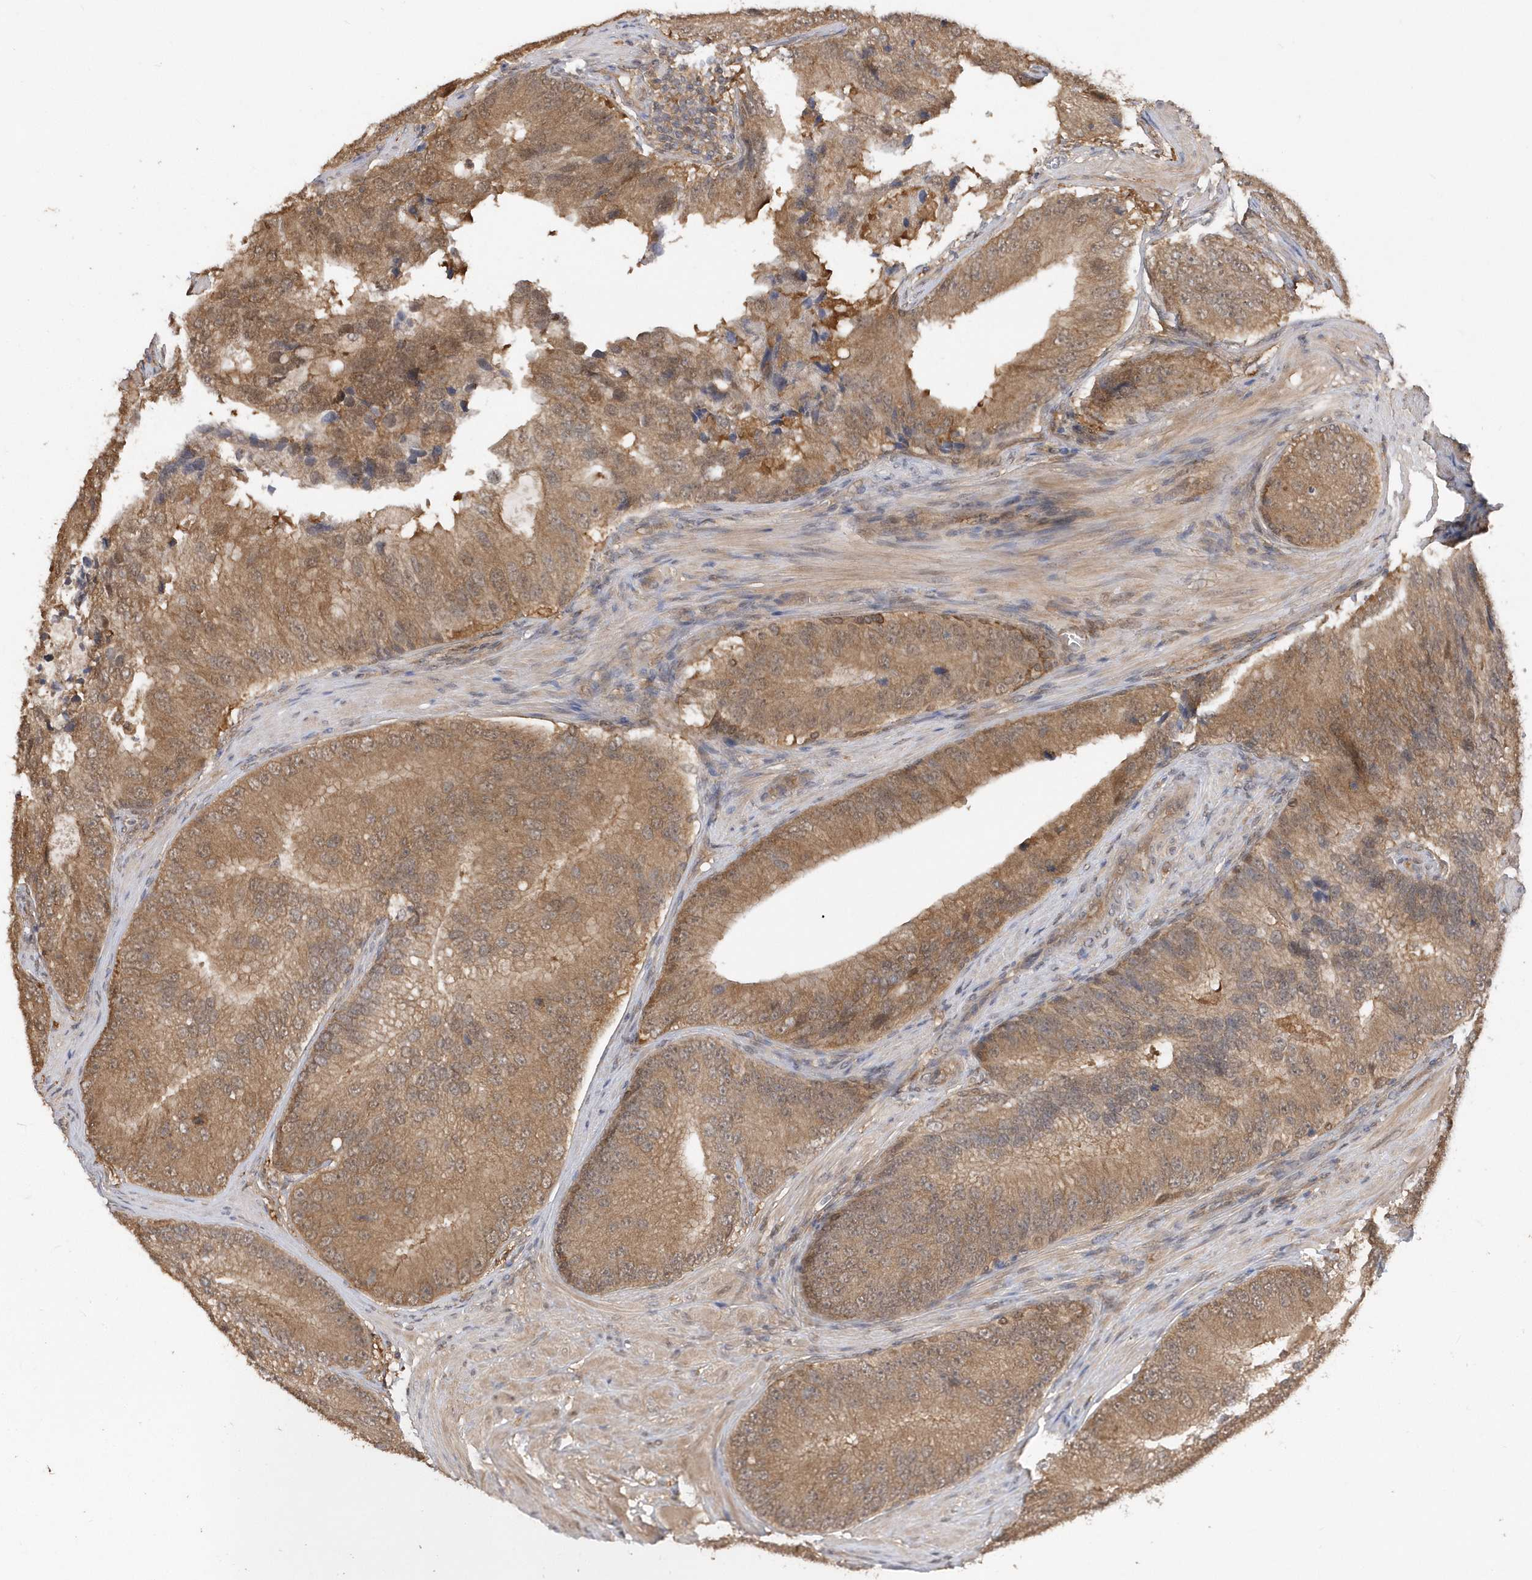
{"staining": {"intensity": "moderate", "quantity": ">75%", "location": "cytoplasmic/membranous"}, "tissue": "prostate cancer", "cell_type": "Tumor cells", "image_type": "cancer", "snomed": [{"axis": "morphology", "description": "Adenocarcinoma, High grade"}, {"axis": "topography", "description": "Prostate"}], "caption": "Human prostate high-grade adenocarcinoma stained for a protein (brown) displays moderate cytoplasmic/membranous positive expression in approximately >75% of tumor cells.", "gene": "RPE", "patient": {"sex": "male", "age": 70}}